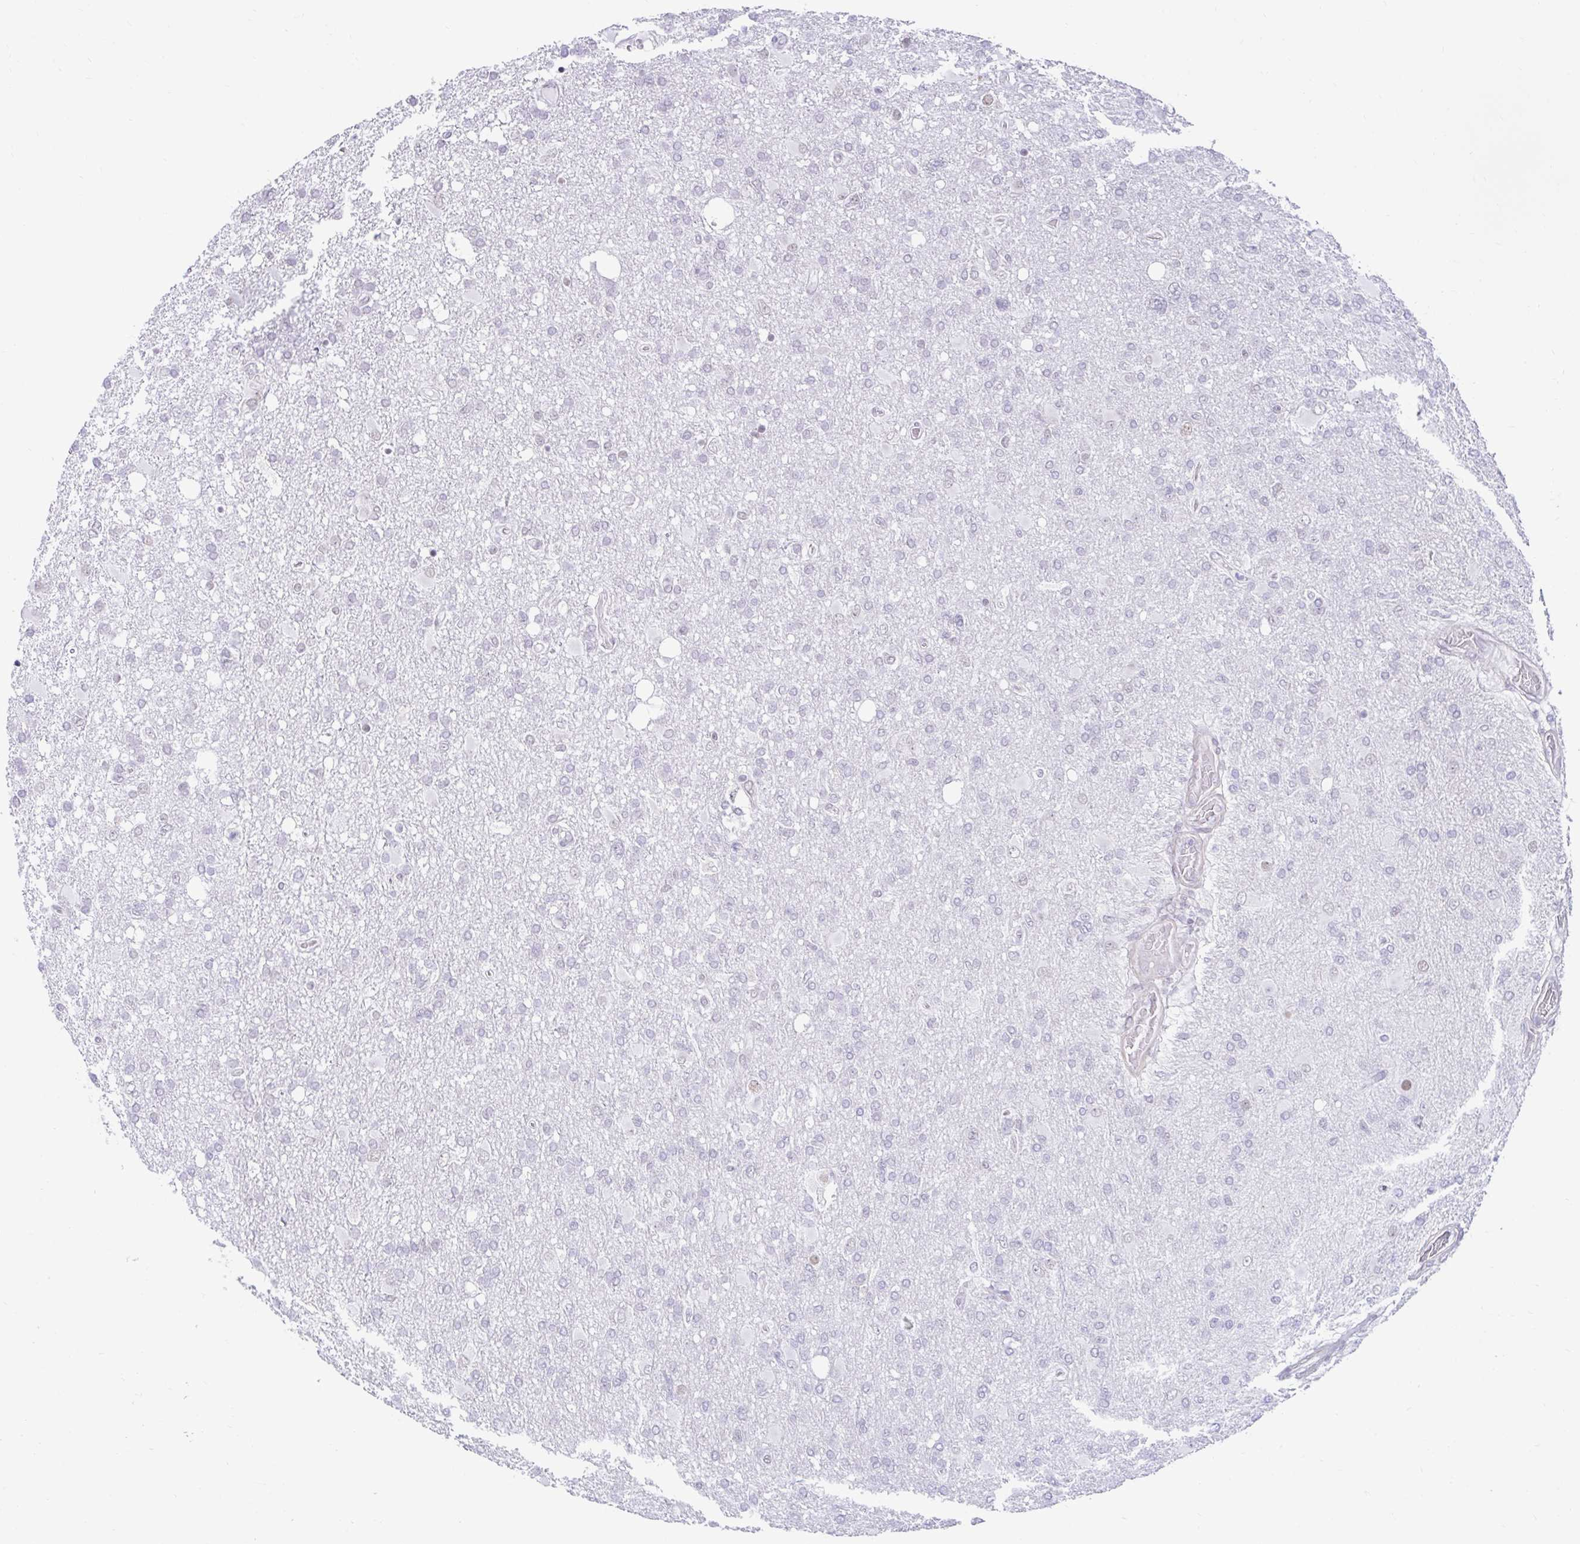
{"staining": {"intensity": "negative", "quantity": "none", "location": "none"}, "tissue": "glioma", "cell_type": "Tumor cells", "image_type": "cancer", "snomed": [{"axis": "morphology", "description": "Glioma, malignant, High grade"}, {"axis": "topography", "description": "Brain"}], "caption": "This is an immunohistochemistry photomicrograph of malignant glioma (high-grade). There is no expression in tumor cells.", "gene": "DCAF17", "patient": {"sex": "male", "age": 61}}